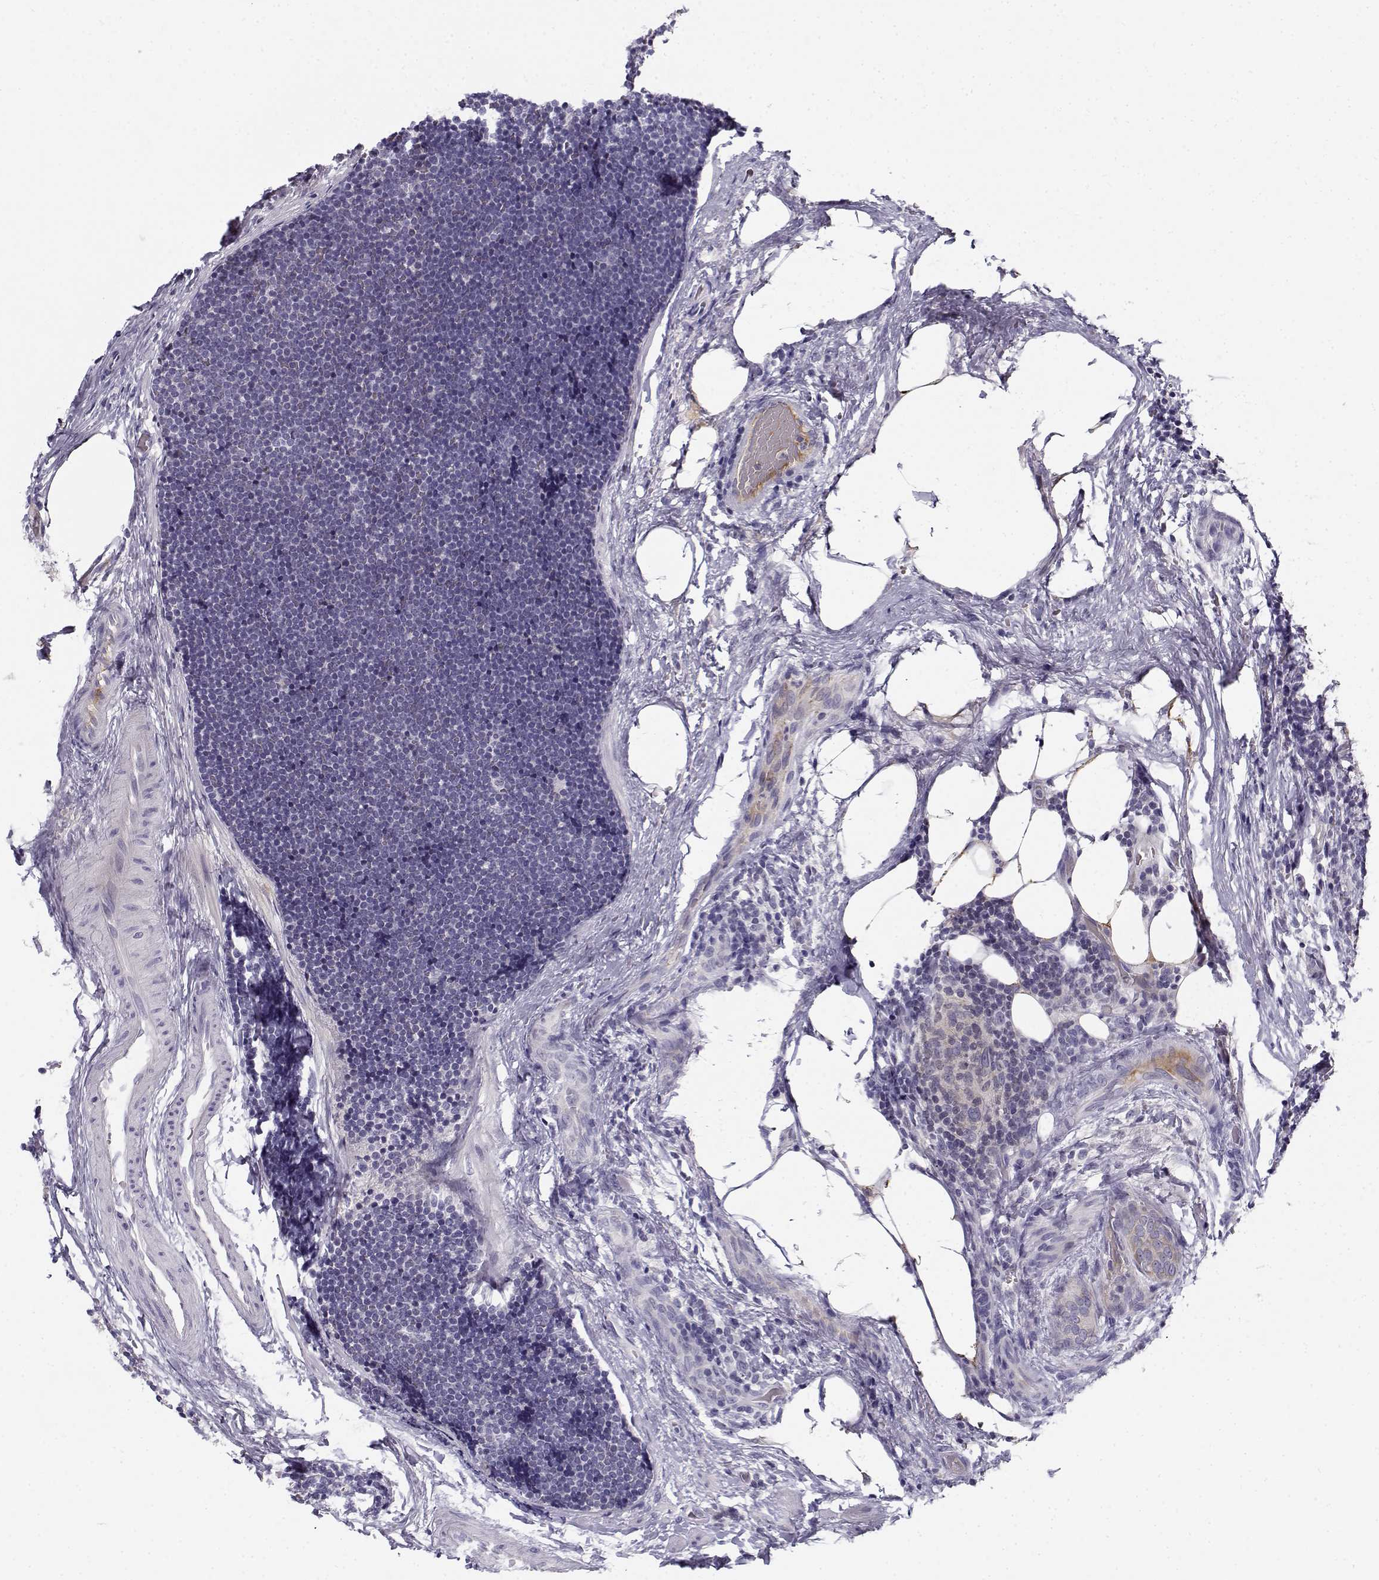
{"staining": {"intensity": "weak", "quantity": "<25%", "location": "cytoplasmic/membranous"}, "tissue": "thyroid cancer", "cell_type": "Tumor cells", "image_type": "cancer", "snomed": [{"axis": "morphology", "description": "Papillary adenocarcinoma, NOS"}, {"axis": "topography", "description": "Thyroid gland"}], "caption": "Thyroid cancer (papillary adenocarcinoma) stained for a protein using IHC reveals no expression tumor cells.", "gene": "DDX25", "patient": {"sex": "male", "age": 61}}